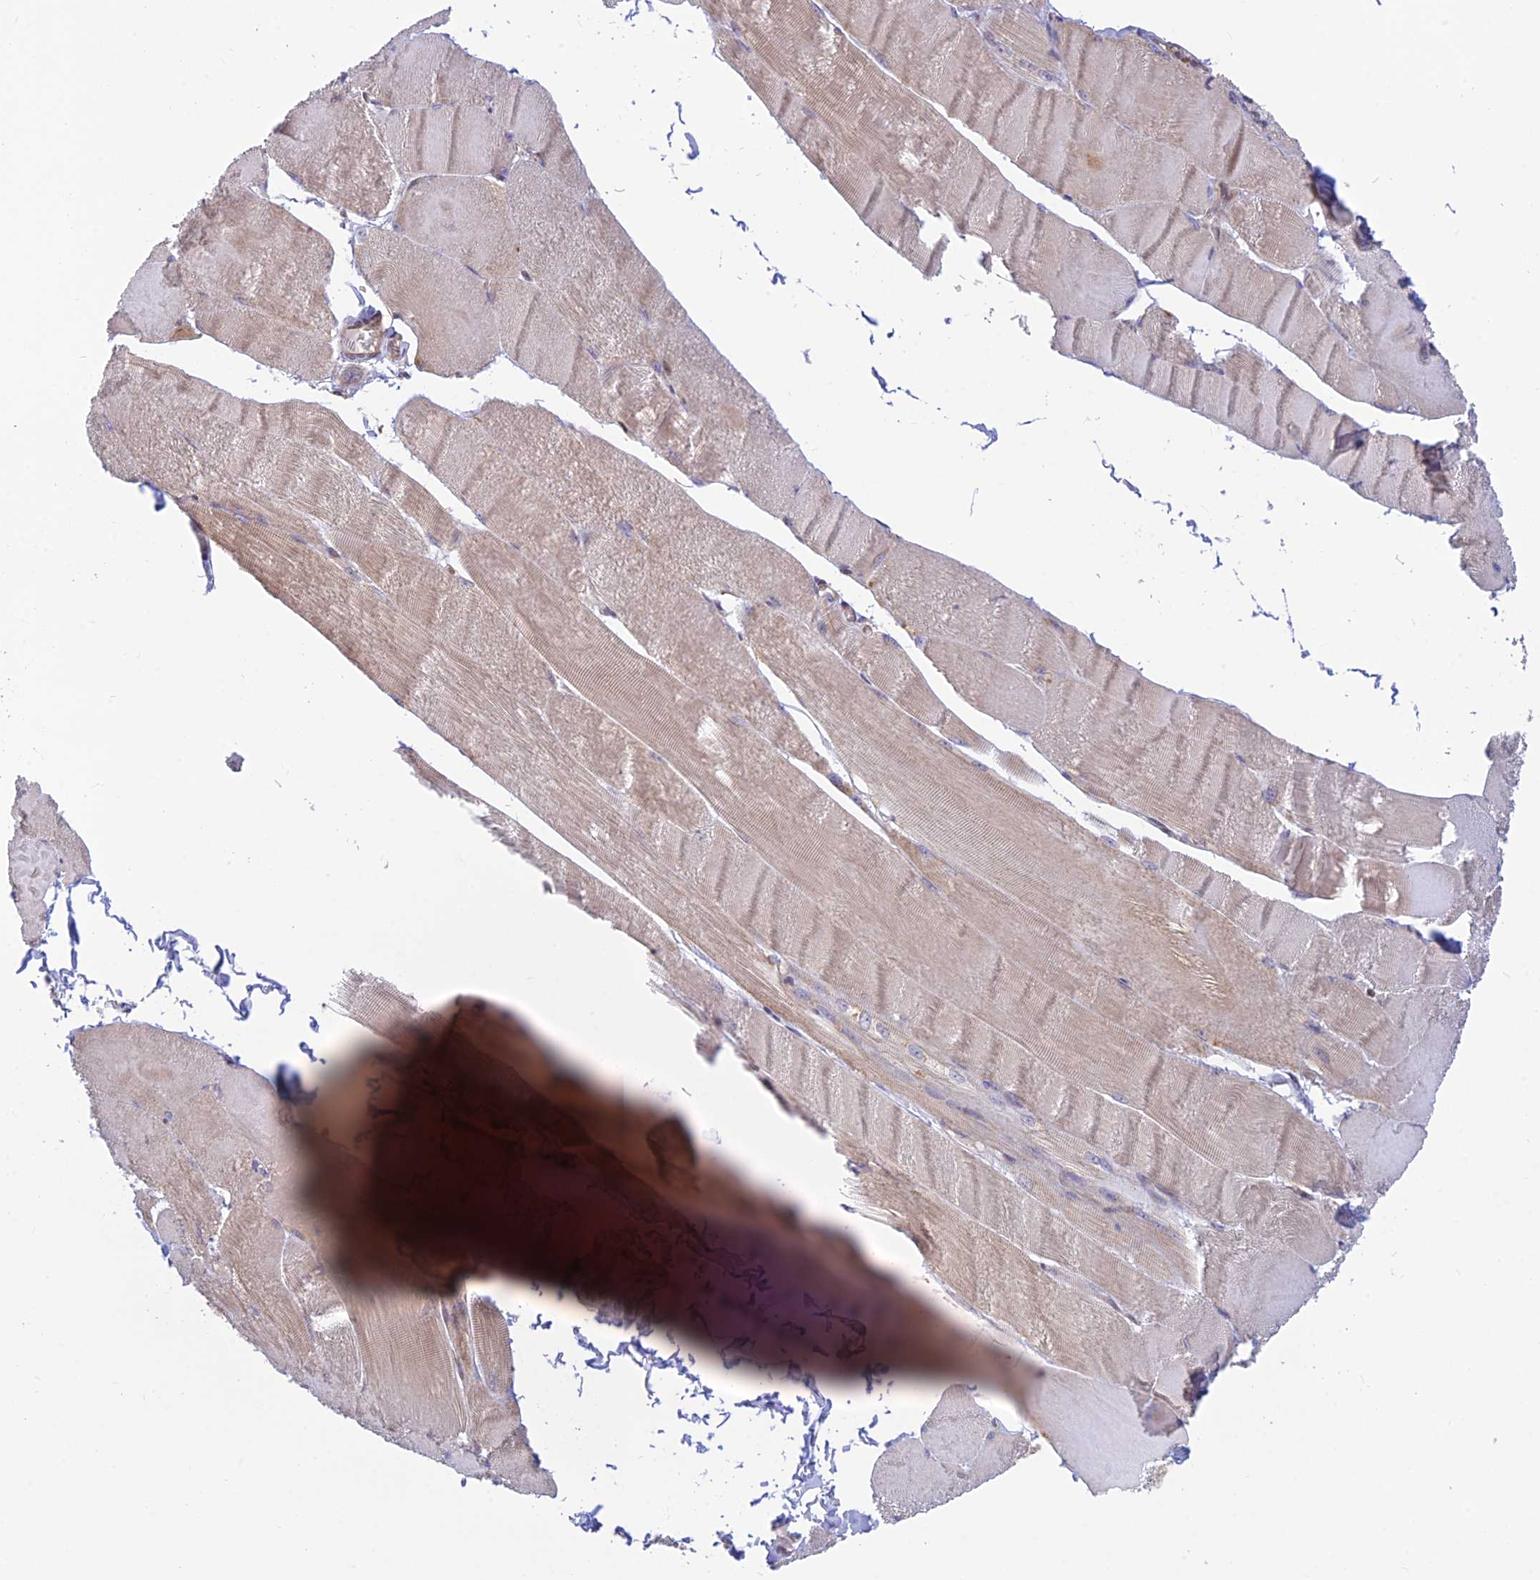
{"staining": {"intensity": "weak", "quantity": "25%-75%", "location": "cytoplasmic/membranous"}, "tissue": "skeletal muscle", "cell_type": "Myocytes", "image_type": "normal", "snomed": [{"axis": "morphology", "description": "Normal tissue, NOS"}, {"axis": "morphology", "description": "Basal cell carcinoma"}, {"axis": "topography", "description": "Skeletal muscle"}], "caption": "A high-resolution micrograph shows IHC staining of unremarkable skeletal muscle, which exhibits weak cytoplasmic/membranous expression in about 25%-75% of myocytes. (DAB IHC with brightfield microscopy, high magnification).", "gene": "LYSMD2", "patient": {"sex": "female", "age": 64}}